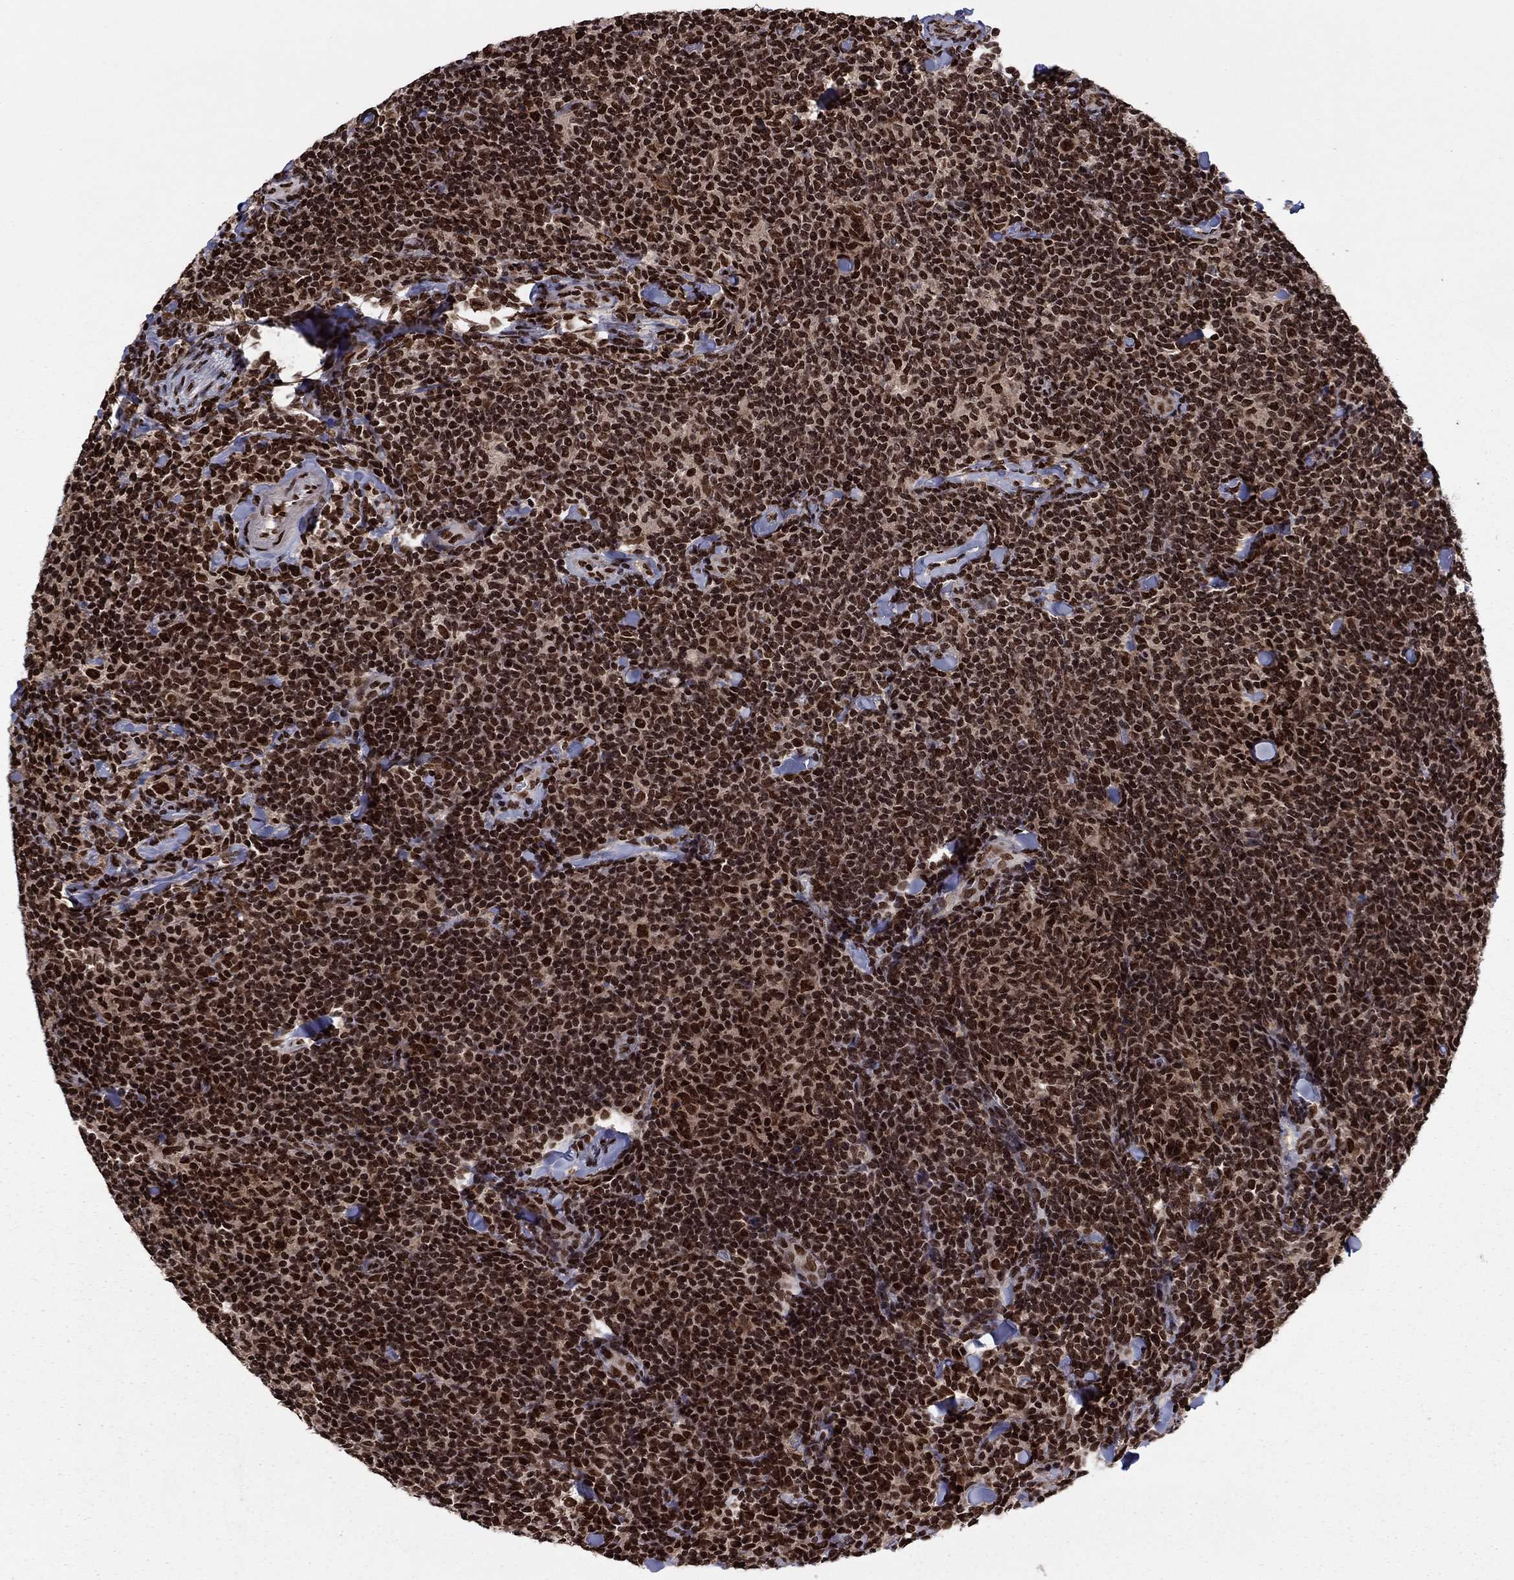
{"staining": {"intensity": "strong", "quantity": ">75%", "location": "nuclear"}, "tissue": "lymphoma", "cell_type": "Tumor cells", "image_type": "cancer", "snomed": [{"axis": "morphology", "description": "Malignant lymphoma, non-Hodgkin's type, Low grade"}, {"axis": "topography", "description": "Lymph node"}], "caption": "There is high levels of strong nuclear expression in tumor cells of low-grade malignant lymphoma, non-Hodgkin's type, as demonstrated by immunohistochemical staining (brown color).", "gene": "USP54", "patient": {"sex": "female", "age": 56}}